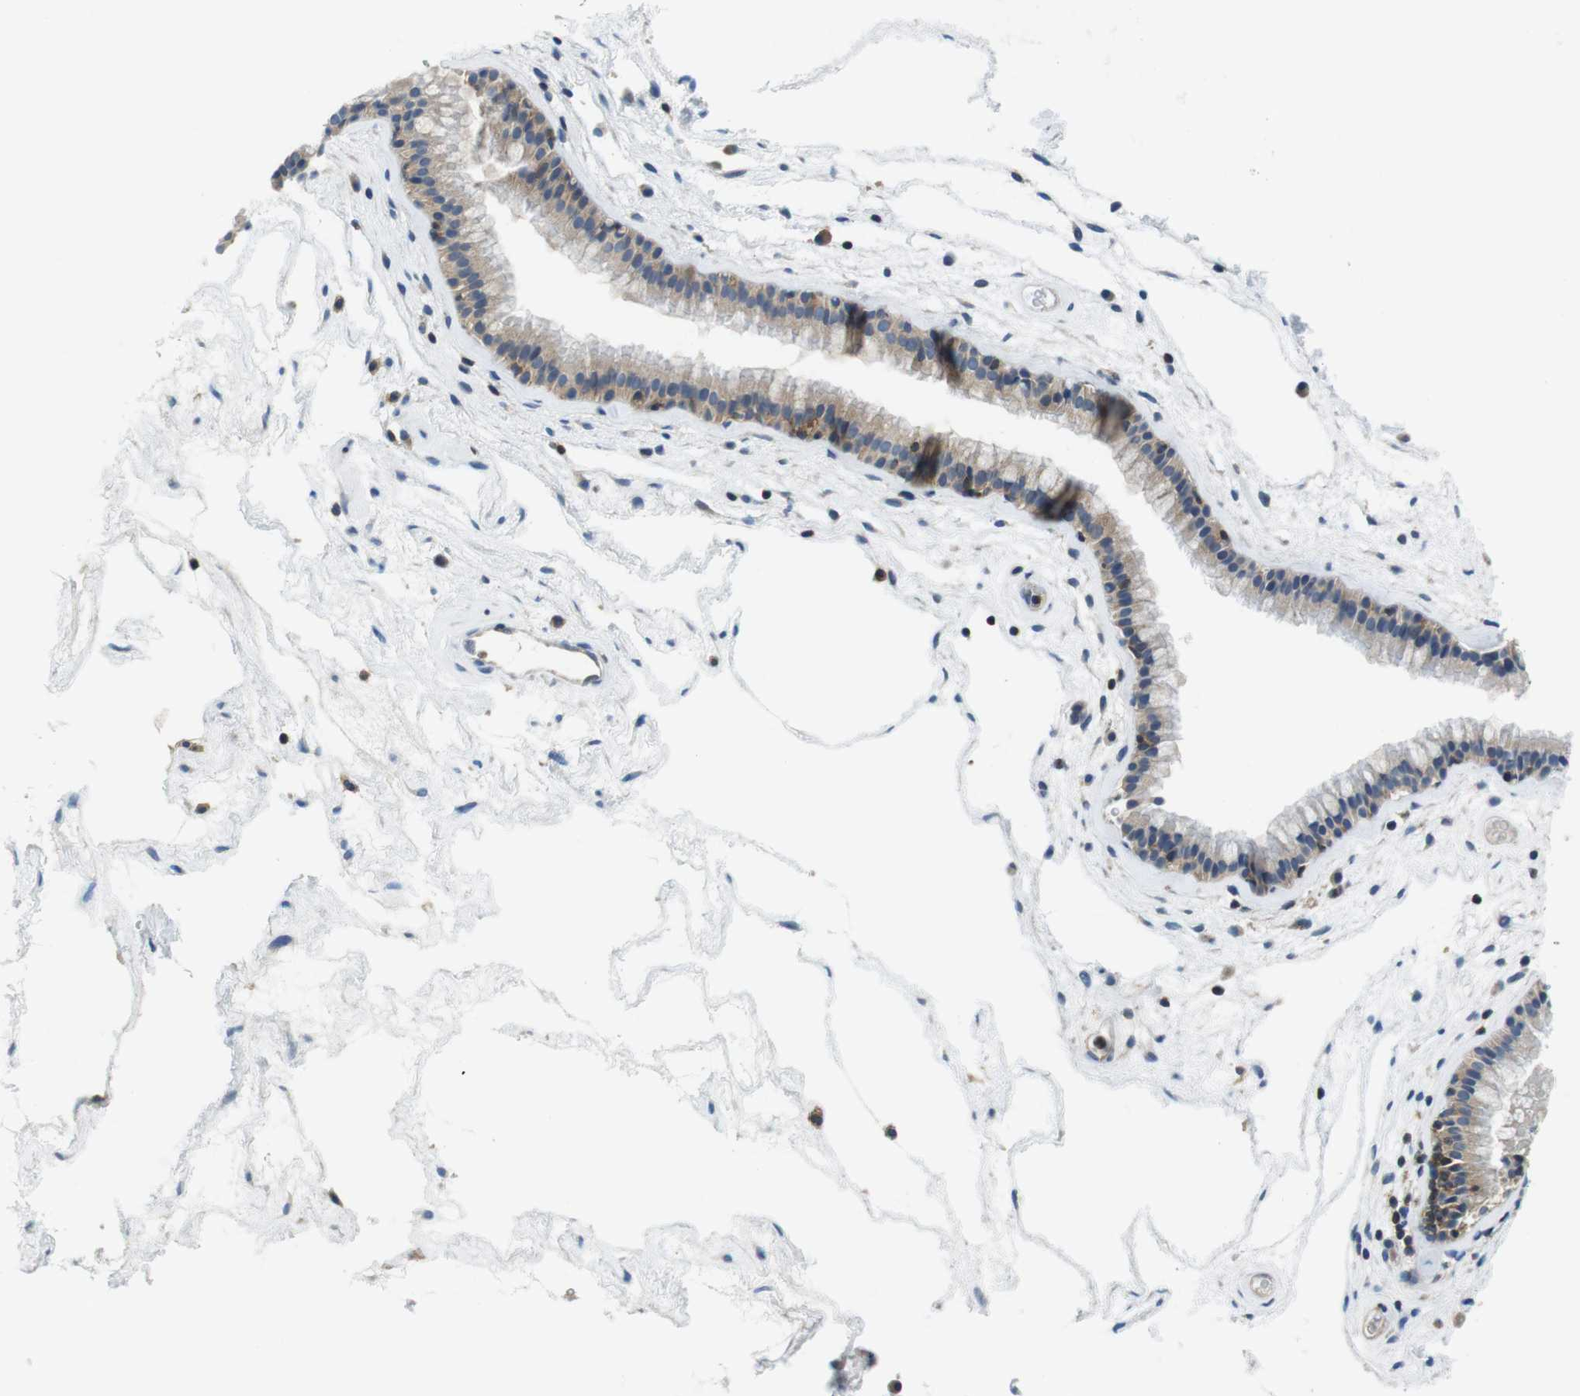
{"staining": {"intensity": "weak", "quantity": ">75%", "location": "cytoplasmic/membranous"}, "tissue": "nasopharynx", "cell_type": "Respiratory epithelial cells", "image_type": "normal", "snomed": [{"axis": "morphology", "description": "Normal tissue, NOS"}, {"axis": "morphology", "description": "Inflammation, NOS"}, {"axis": "topography", "description": "Nasopharynx"}], "caption": "Weak cytoplasmic/membranous staining for a protein is appreciated in about >75% of respiratory epithelial cells of benign nasopharynx using immunohistochemistry (IHC).", "gene": "PIK3CD", "patient": {"sex": "male", "age": 48}}